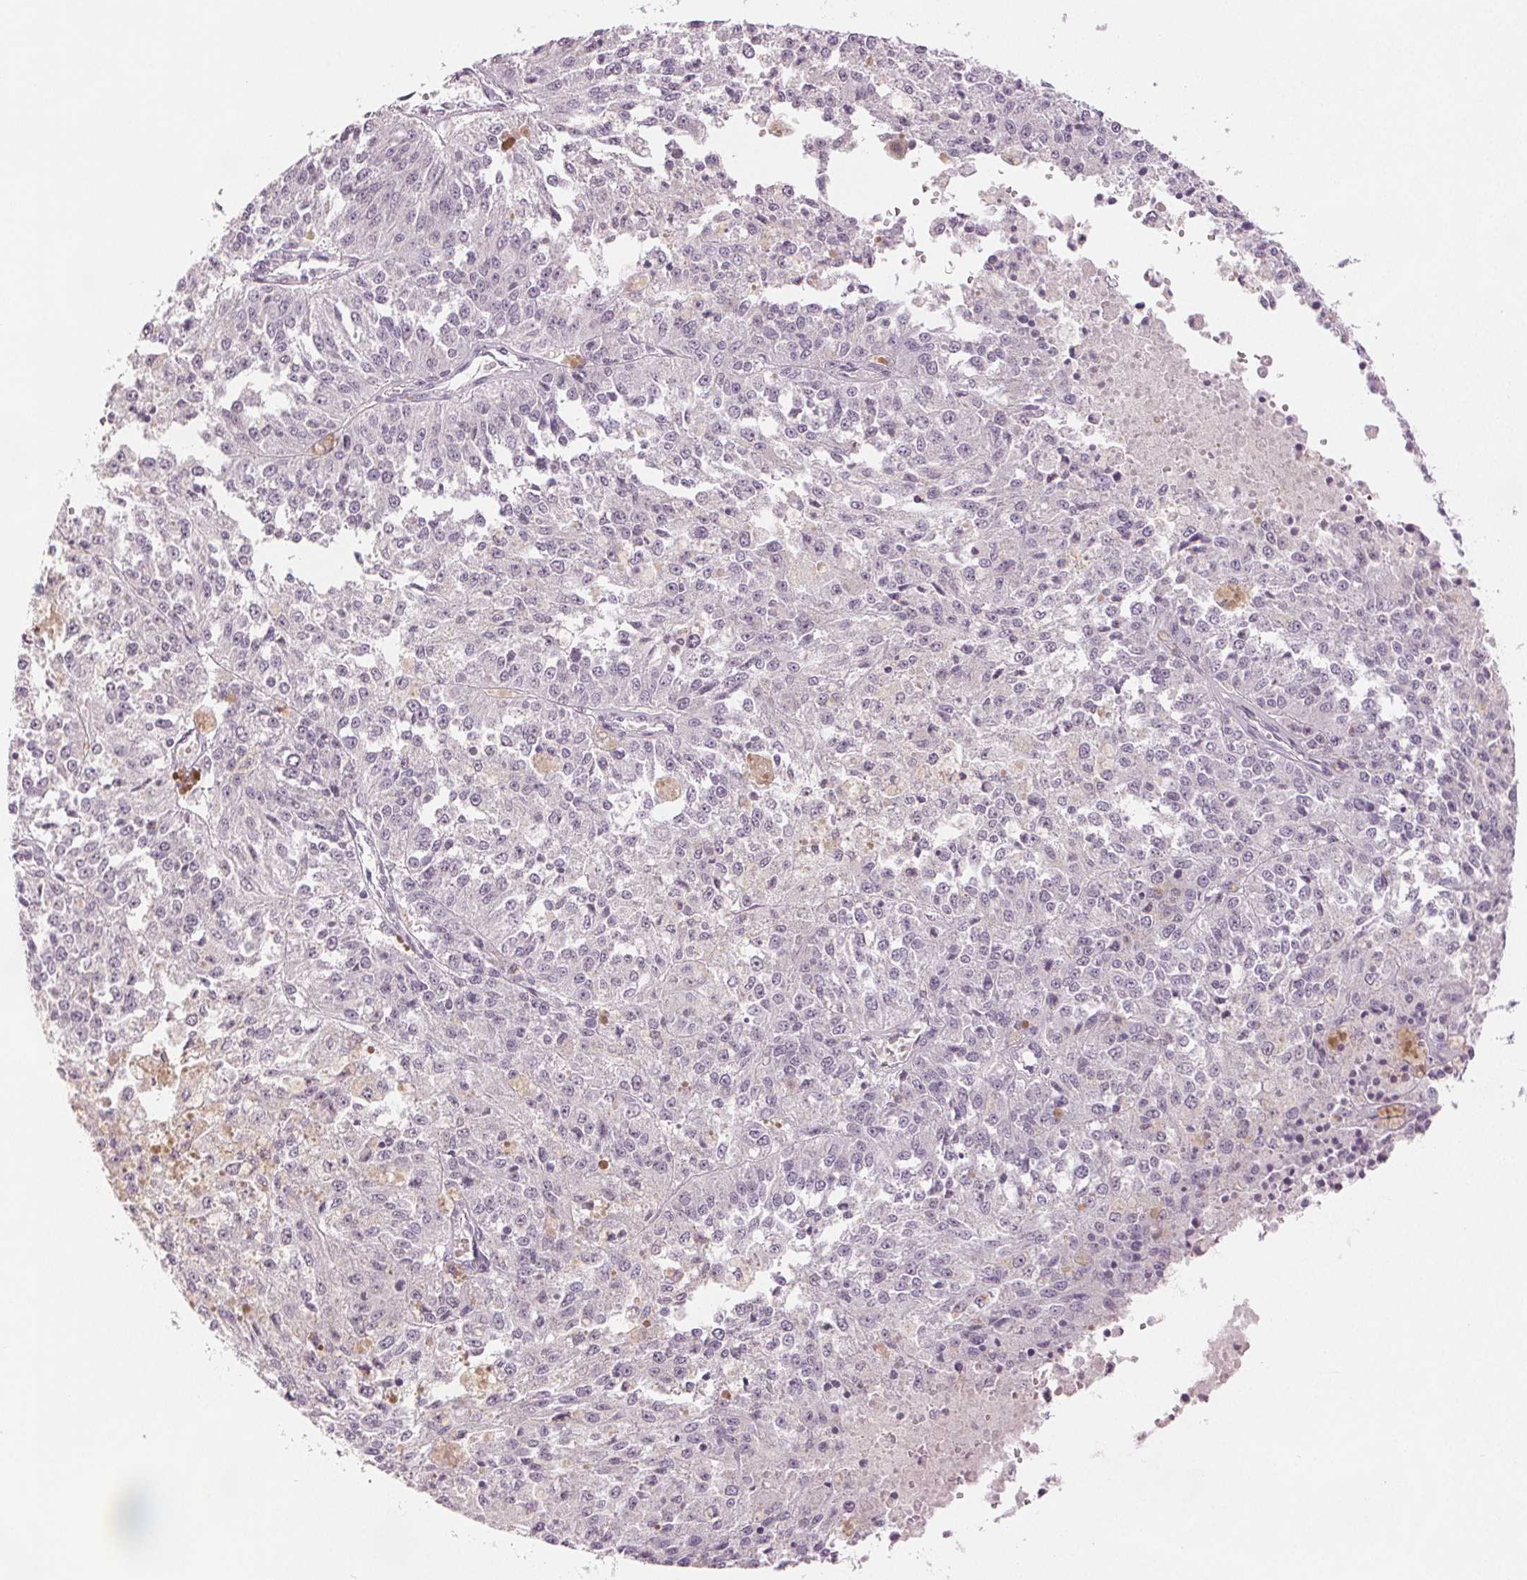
{"staining": {"intensity": "negative", "quantity": "none", "location": "none"}, "tissue": "melanoma", "cell_type": "Tumor cells", "image_type": "cancer", "snomed": [{"axis": "morphology", "description": "Malignant melanoma, Metastatic site"}, {"axis": "topography", "description": "Lymph node"}], "caption": "Human melanoma stained for a protein using IHC reveals no staining in tumor cells.", "gene": "SCGN", "patient": {"sex": "female", "age": 64}}